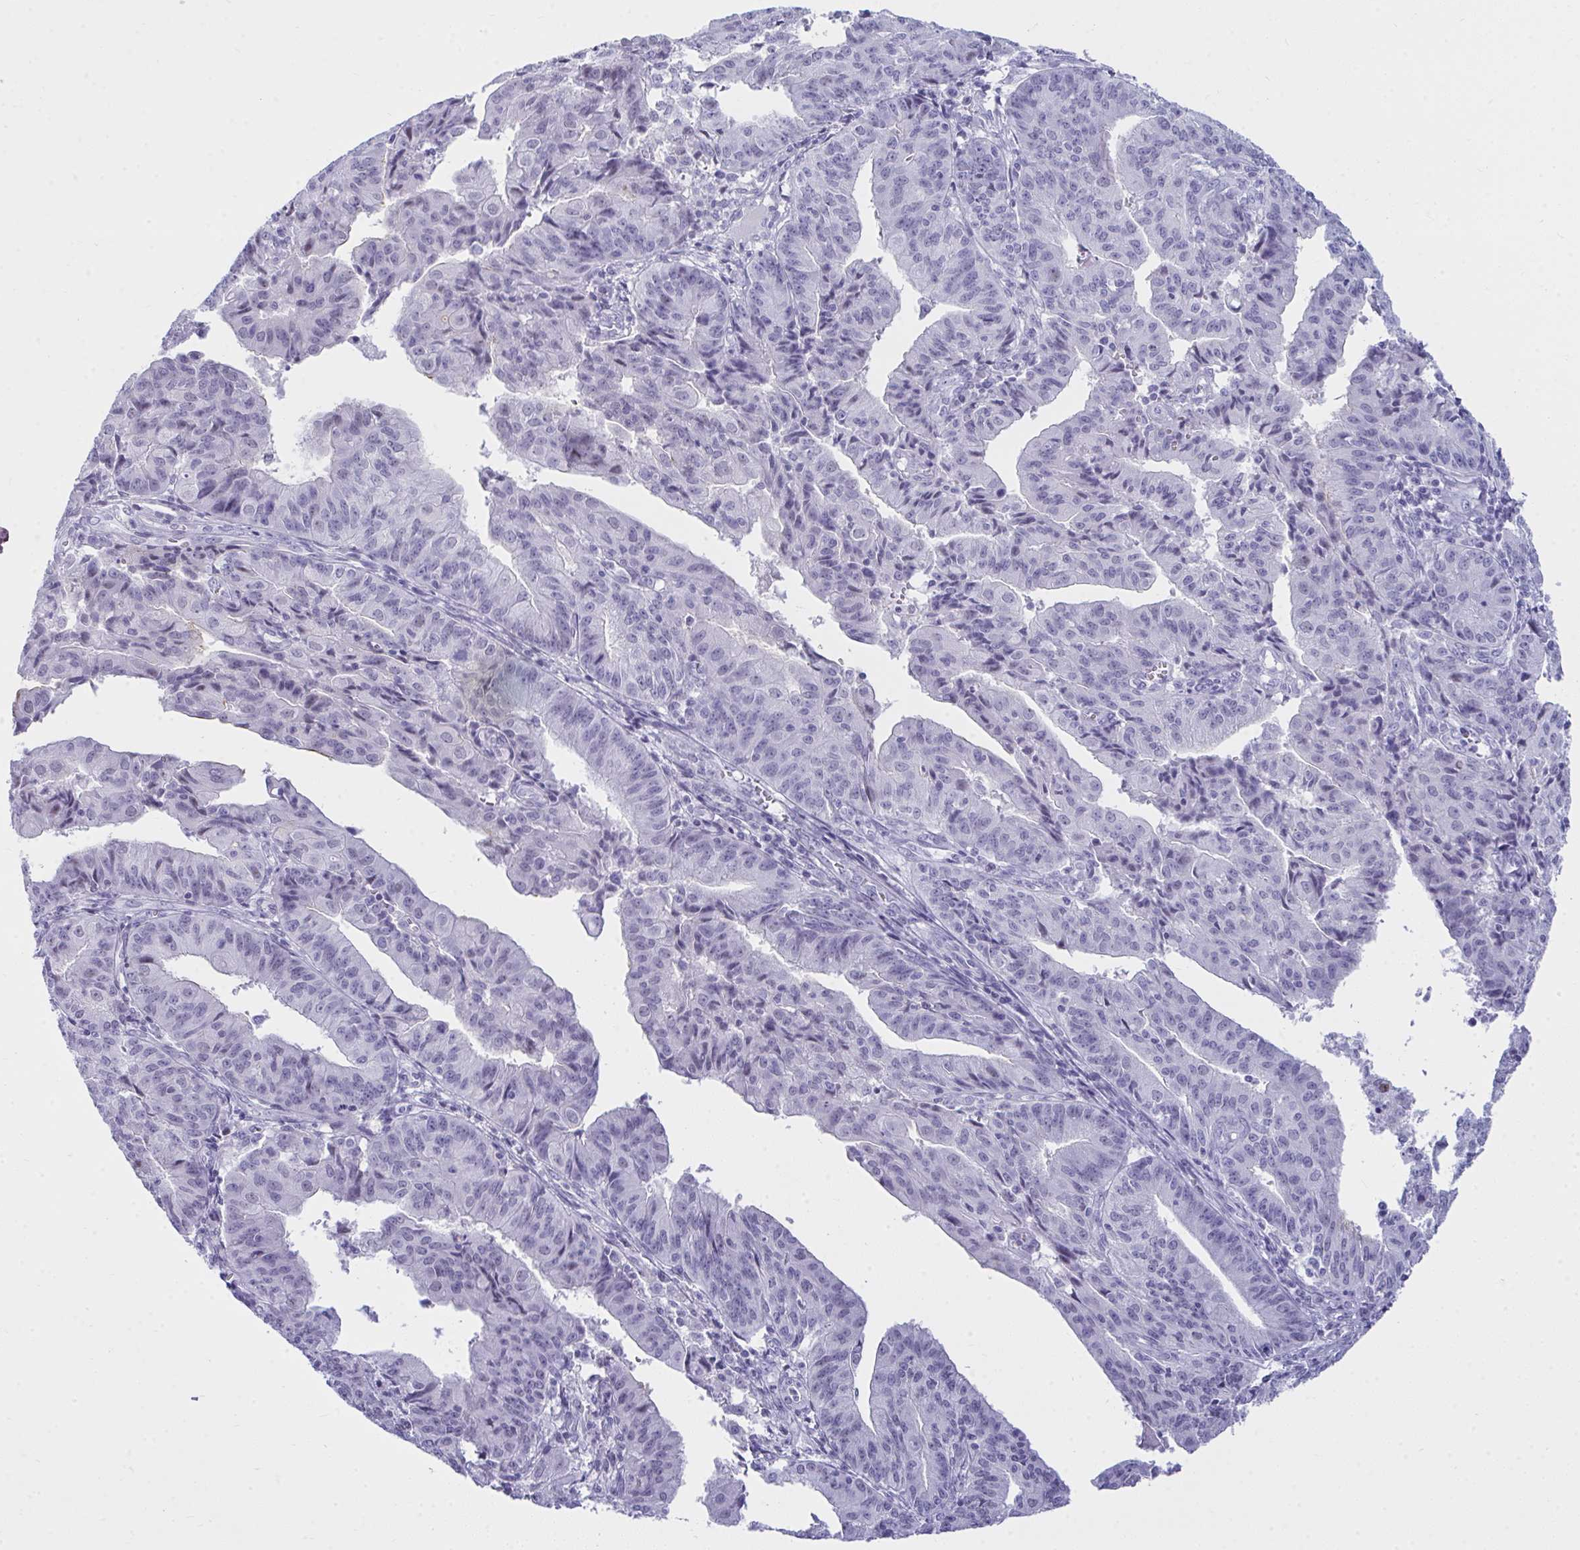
{"staining": {"intensity": "moderate", "quantity": "<25%", "location": "cytoplasmic/membranous"}, "tissue": "endometrial cancer", "cell_type": "Tumor cells", "image_type": "cancer", "snomed": [{"axis": "morphology", "description": "Adenocarcinoma, NOS"}, {"axis": "topography", "description": "Endometrium"}], "caption": "Protein expression analysis of endometrial cancer shows moderate cytoplasmic/membranous positivity in about <25% of tumor cells.", "gene": "OR5F1", "patient": {"sex": "female", "age": 56}}